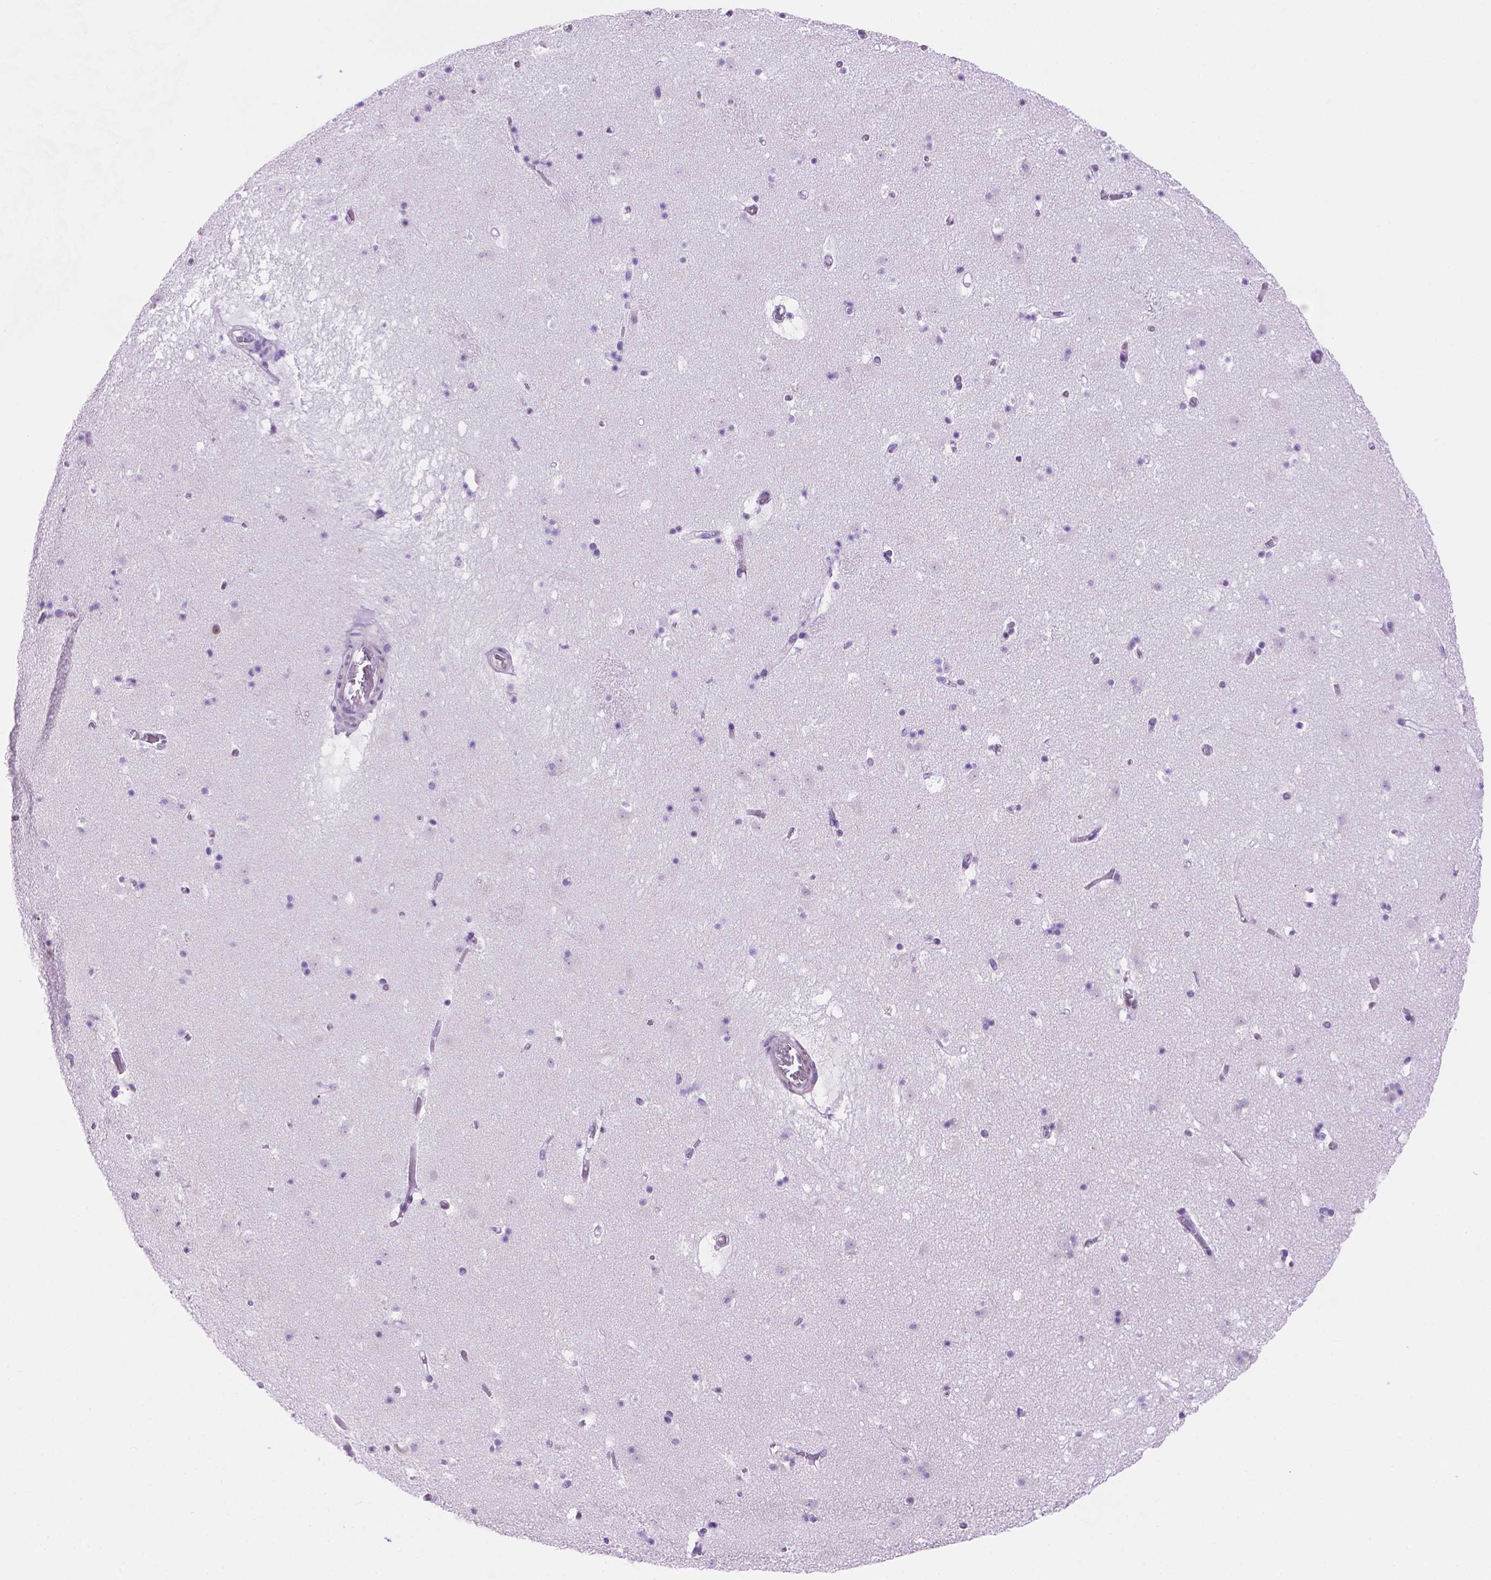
{"staining": {"intensity": "negative", "quantity": "none", "location": "none"}, "tissue": "caudate", "cell_type": "Glial cells", "image_type": "normal", "snomed": [{"axis": "morphology", "description": "Normal tissue, NOS"}, {"axis": "topography", "description": "Lateral ventricle wall"}], "caption": "IHC histopathology image of unremarkable caudate: caudate stained with DAB (3,3'-diaminobenzidine) reveals no significant protein positivity in glial cells.", "gene": "UBN1", "patient": {"sex": "female", "age": 42}}